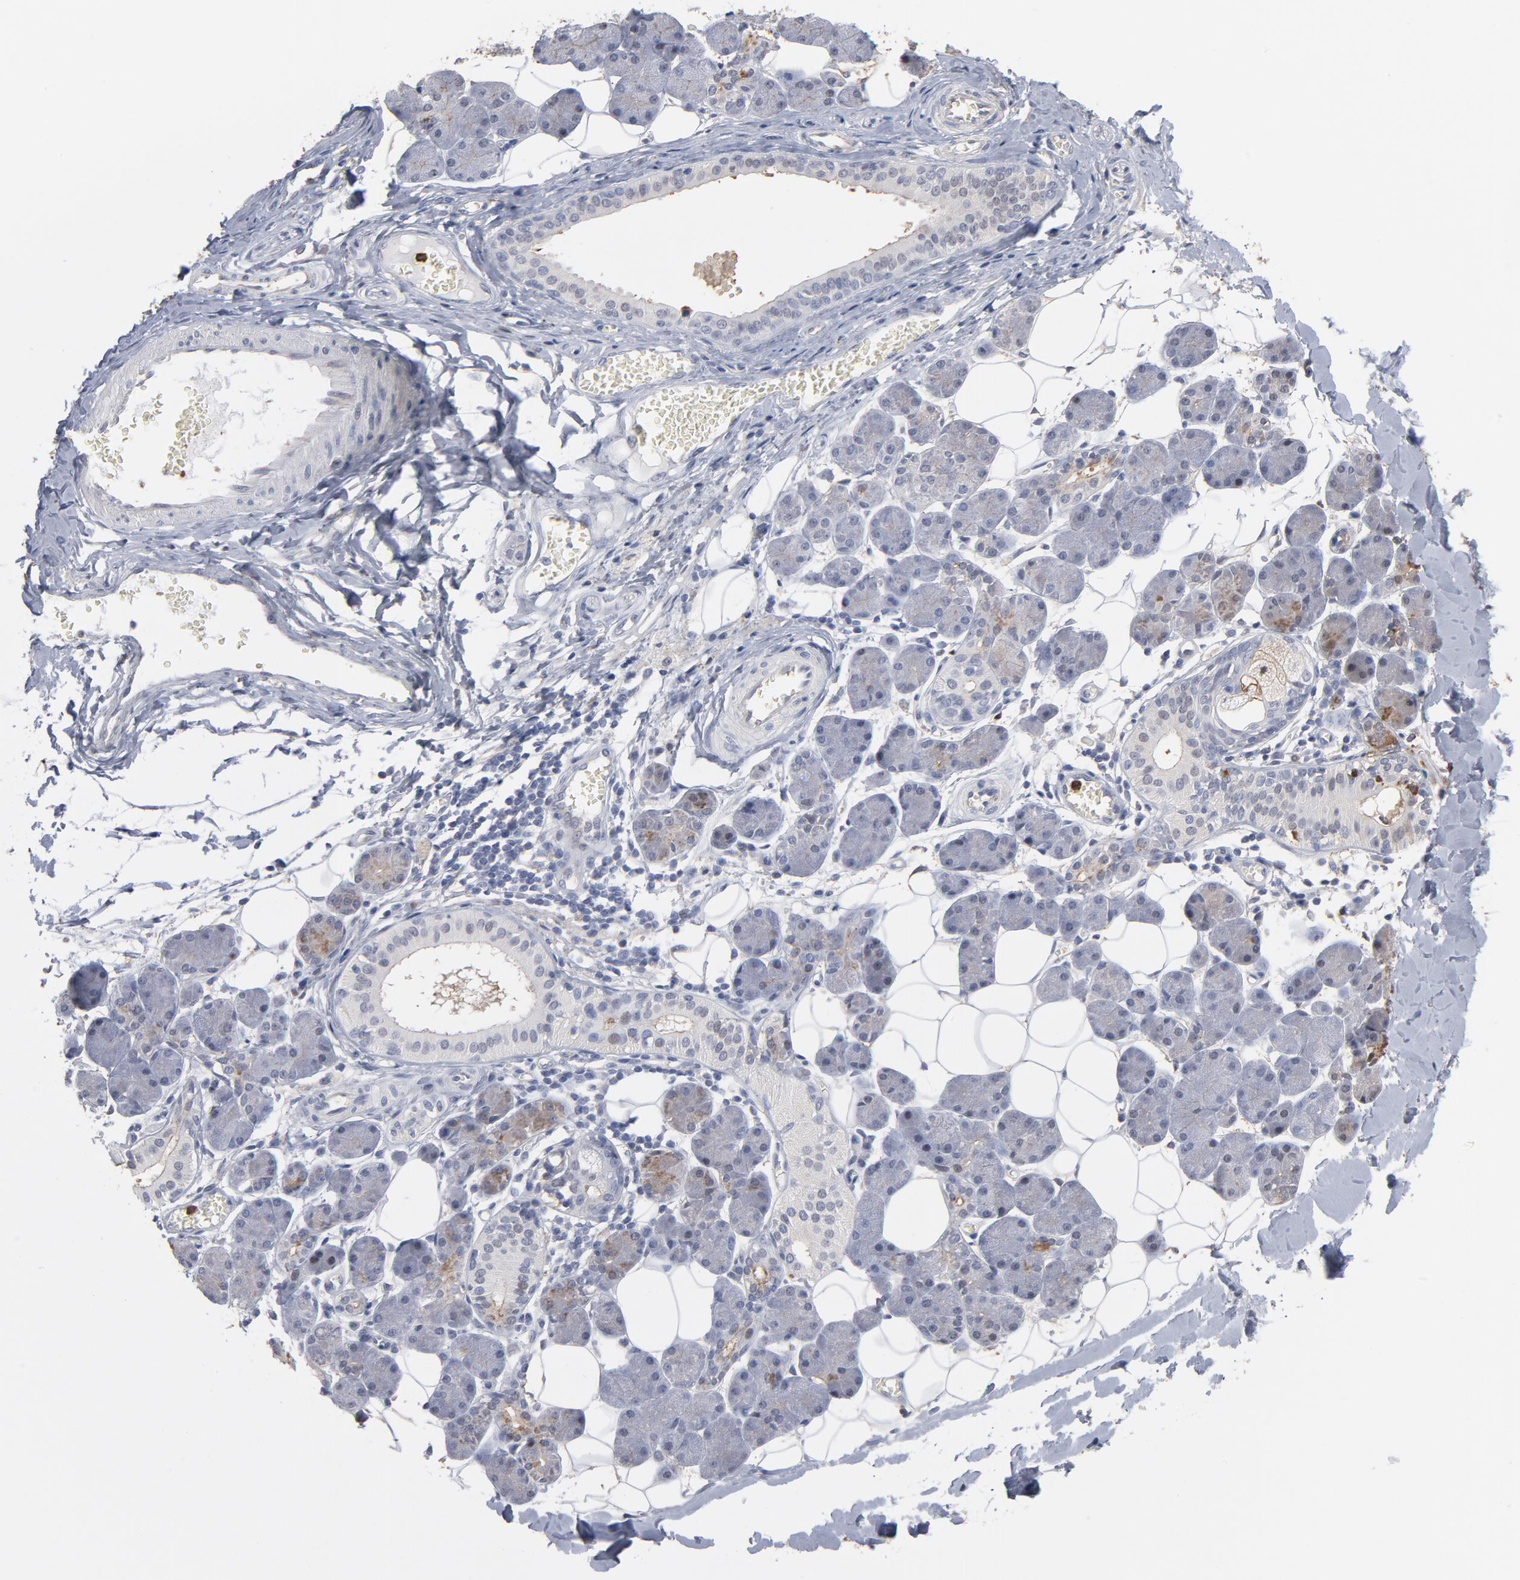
{"staining": {"intensity": "weak", "quantity": "25%-75%", "location": "cytoplasmic/membranous"}, "tissue": "salivary gland", "cell_type": "Glandular cells", "image_type": "normal", "snomed": [{"axis": "morphology", "description": "Normal tissue, NOS"}, {"axis": "morphology", "description": "Adenoma, NOS"}, {"axis": "topography", "description": "Salivary gland"}], "caption": "Weak cytoplasmic/membranous staining for a protein is present in about 25%-75% of glandular cells of benign salivary gland using immunohistochemistry (IHC).", "gene": "PNMA1", "patient": {"sex": "female", "age": 32}}